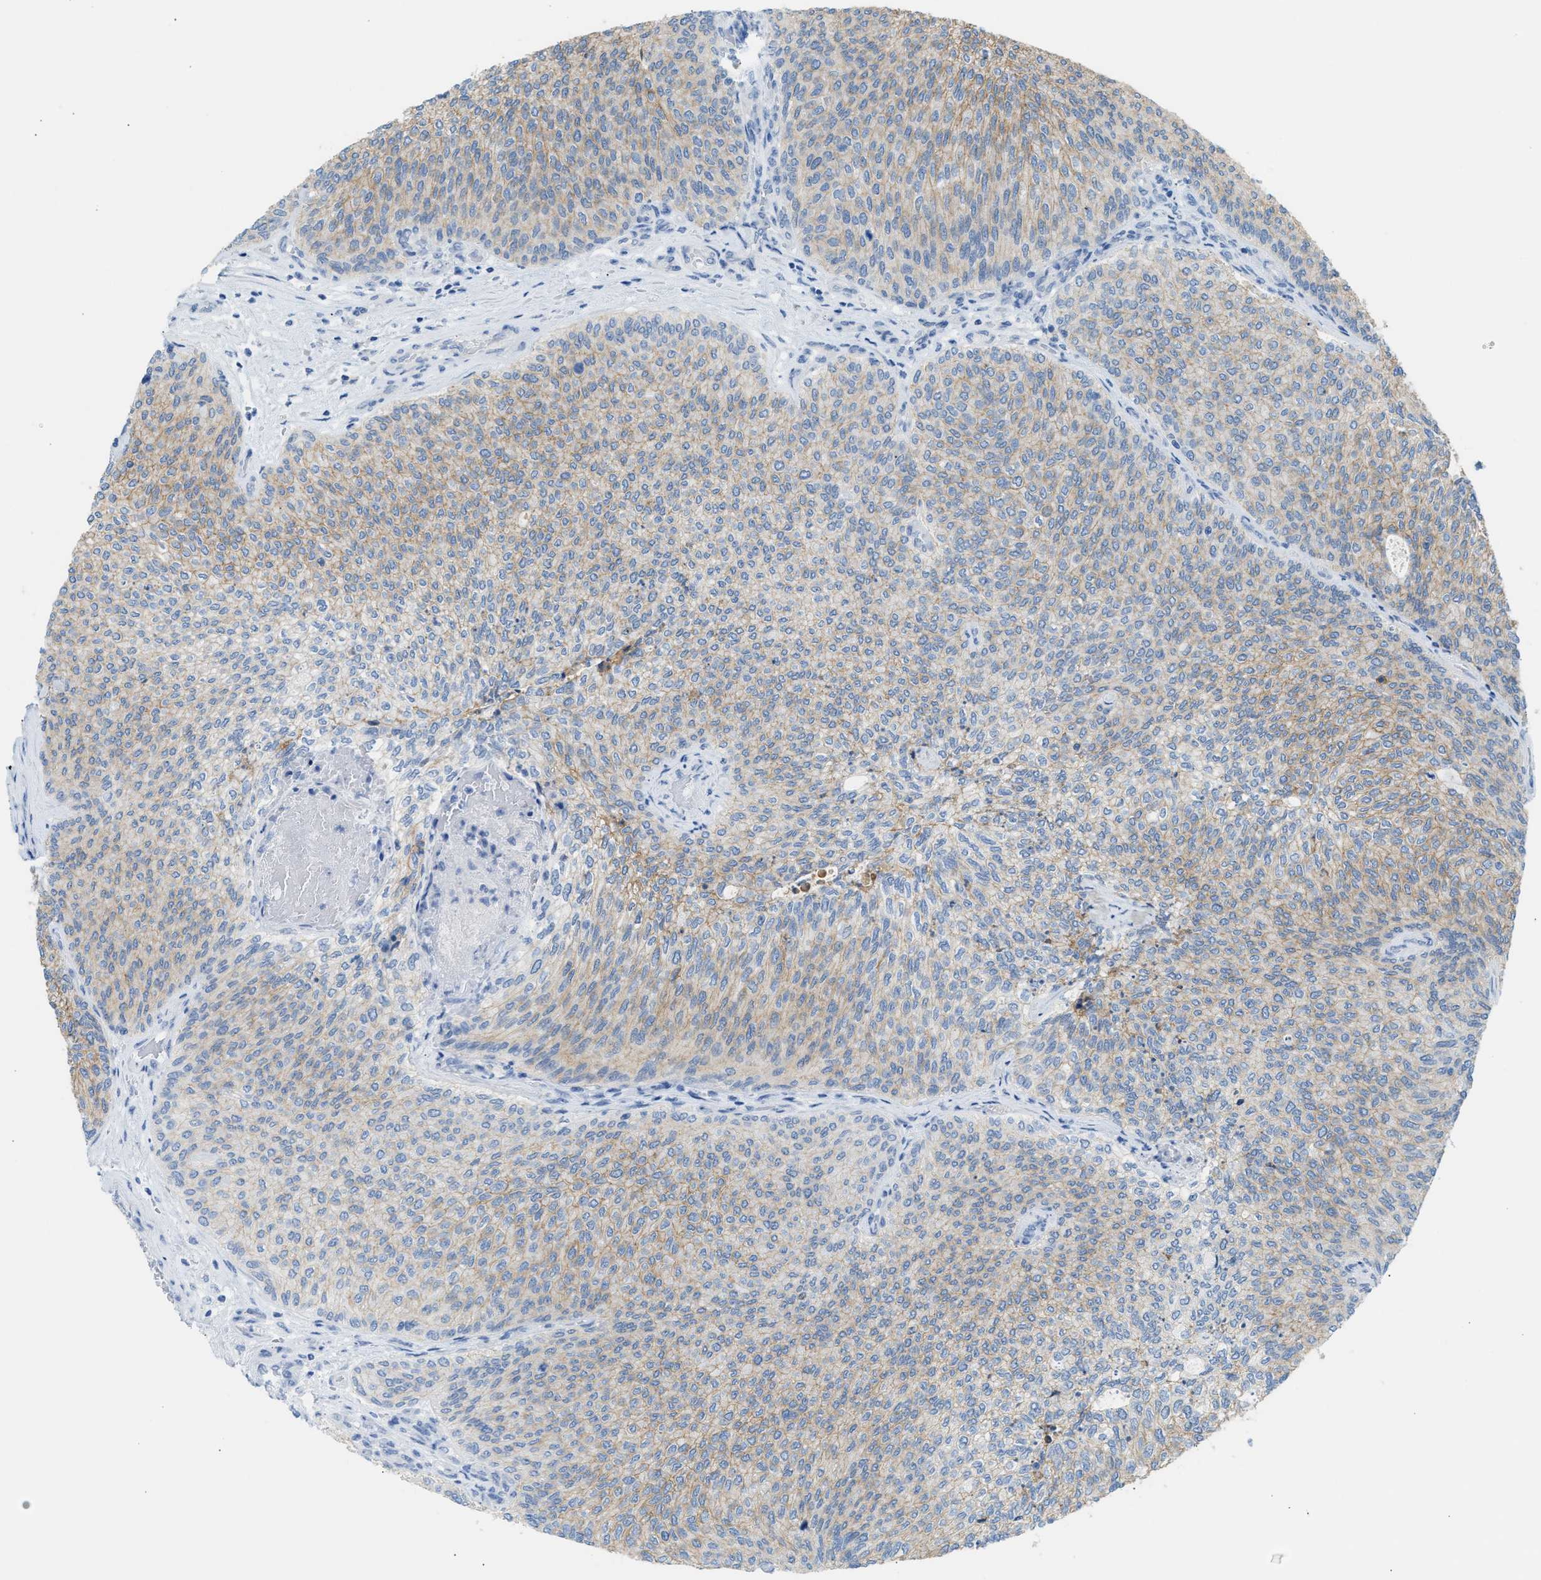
{"staining": {"intensity": "weak", "quantity": ">75%", "location": "cytoplasmic/membranous"}, "tissue": "urothelial cancer", "cell_type": "Tumor cells", "image_type": "cancer", "snomed": [{"axis": "morphology", "description": "Urothelial carcinoma, Low grade"}, {"axis": "topography", "description": "Urinary bladder"}], "caption": "A micrograph of human urothelial cancer stained for a protein shows weak cytoplasmic/membranous brown staining in tumor cells. Immunohistochemistry stains the protein of interest in brown and the nuclei are stained blue.", "gene": "ERBB2", "patient": {"sex": "female", "age": 79}}